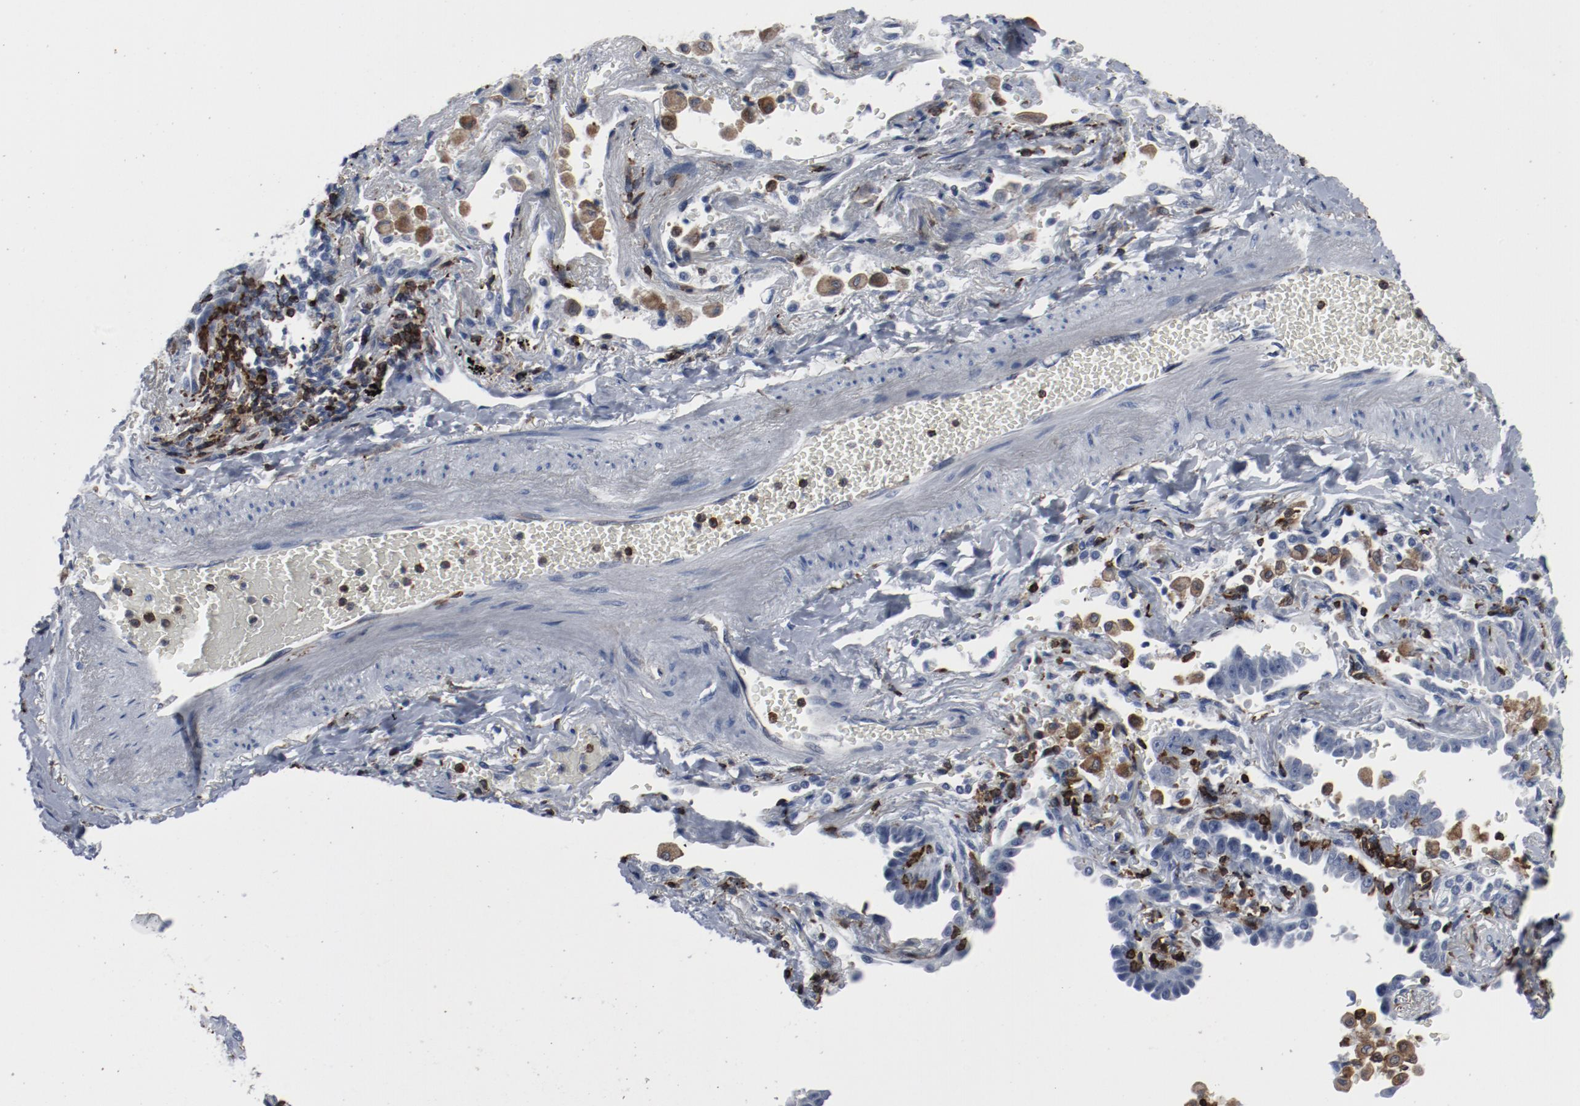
{"staining": {"intensity": "negative", "quantity": "none", "location": "none"}, "tissue": "lung cancer", "cell_type": "Tumor cells", "image_type": "cancer", "snomed": [{"axis": "morphology", "description": "Adenocarcinoma, NOS"}, {"axis": "topography", "description": "Lung"}], "caption": "Tumor cells are negative for brown protein staining in adenocarcinoma (lung).", "gene": "LCP2", "patient": {"sex": "female", "age": 64}}